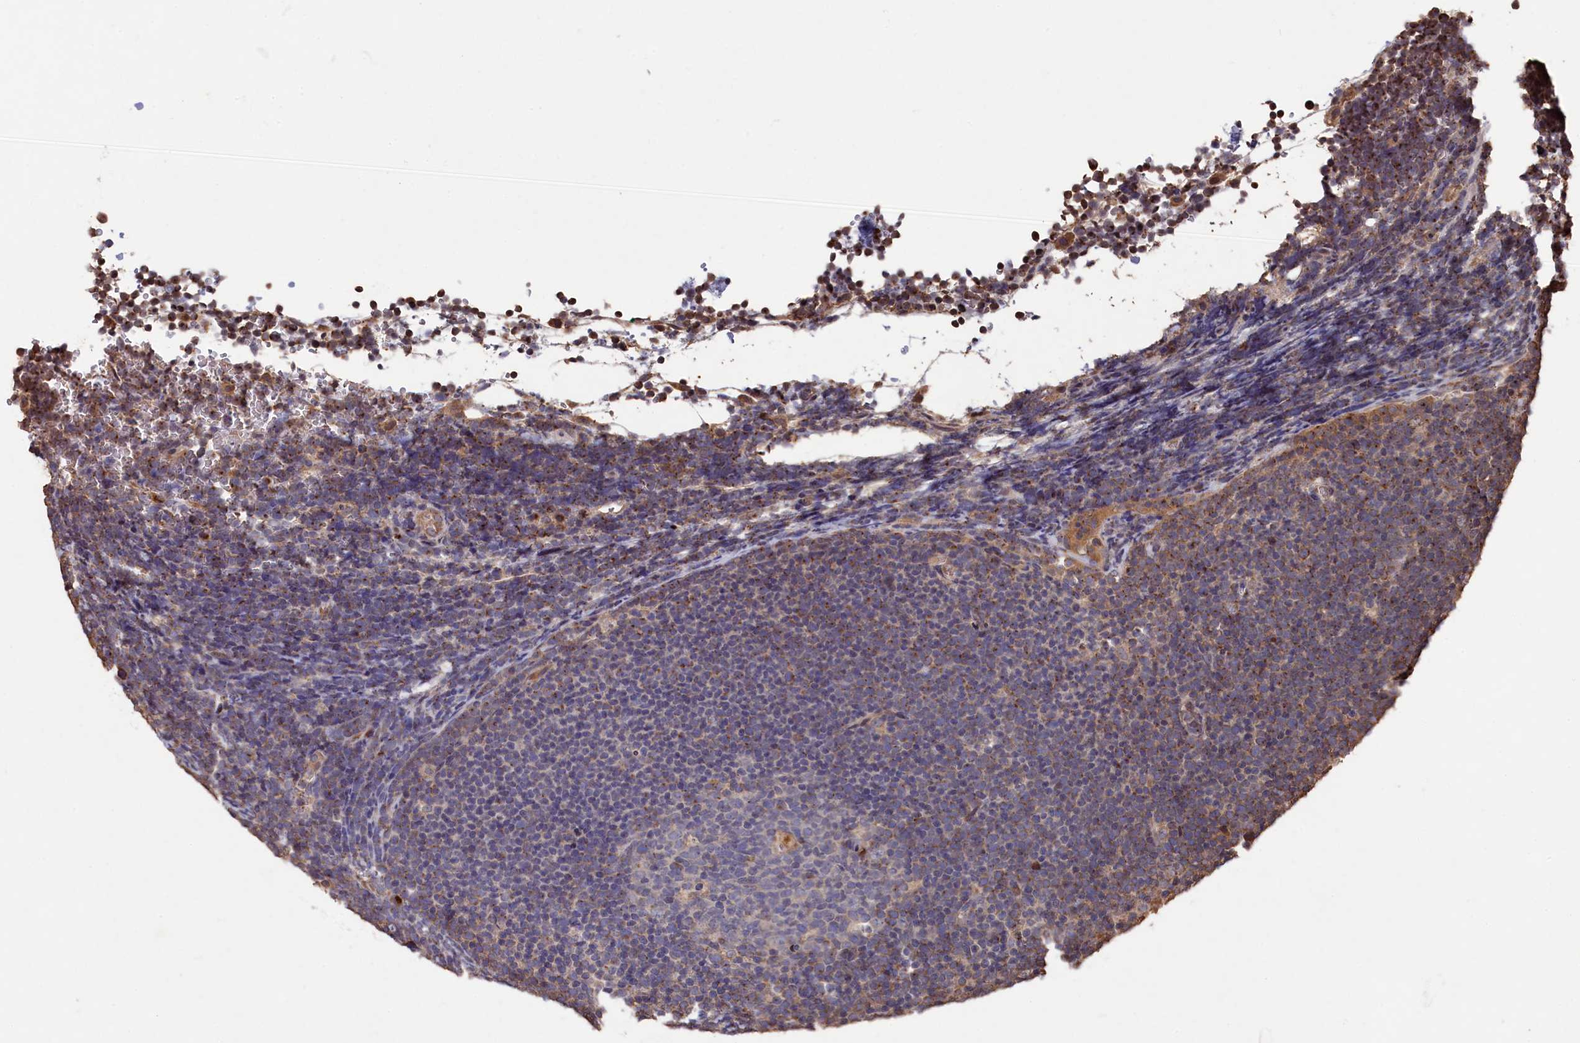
{"staining": {"intensity": "weak", "quantity": "25%-75%", "location": "cytoplasmic/membranous"}, "tissue": "lymphoma", "cell_type": "Tumor cells", "image_type": "cancer", "snomed": [{"axis": "morphology", "description": "Malignant lymphoma, non-Hodgkin's type, High grade"}, {"axis": "topography", "description": "Lymph node"}], "caption": "This photomicrograph demonstrates immunohistochemistry staining of human high-grade malignant lymphoma, non-Hodgkin's type, with low weak cytoplasmic/membranous expression in about 25%-75% of tumor cells.", "gene": "NAA60", "patient": {"sex": "male", "age": 13}}